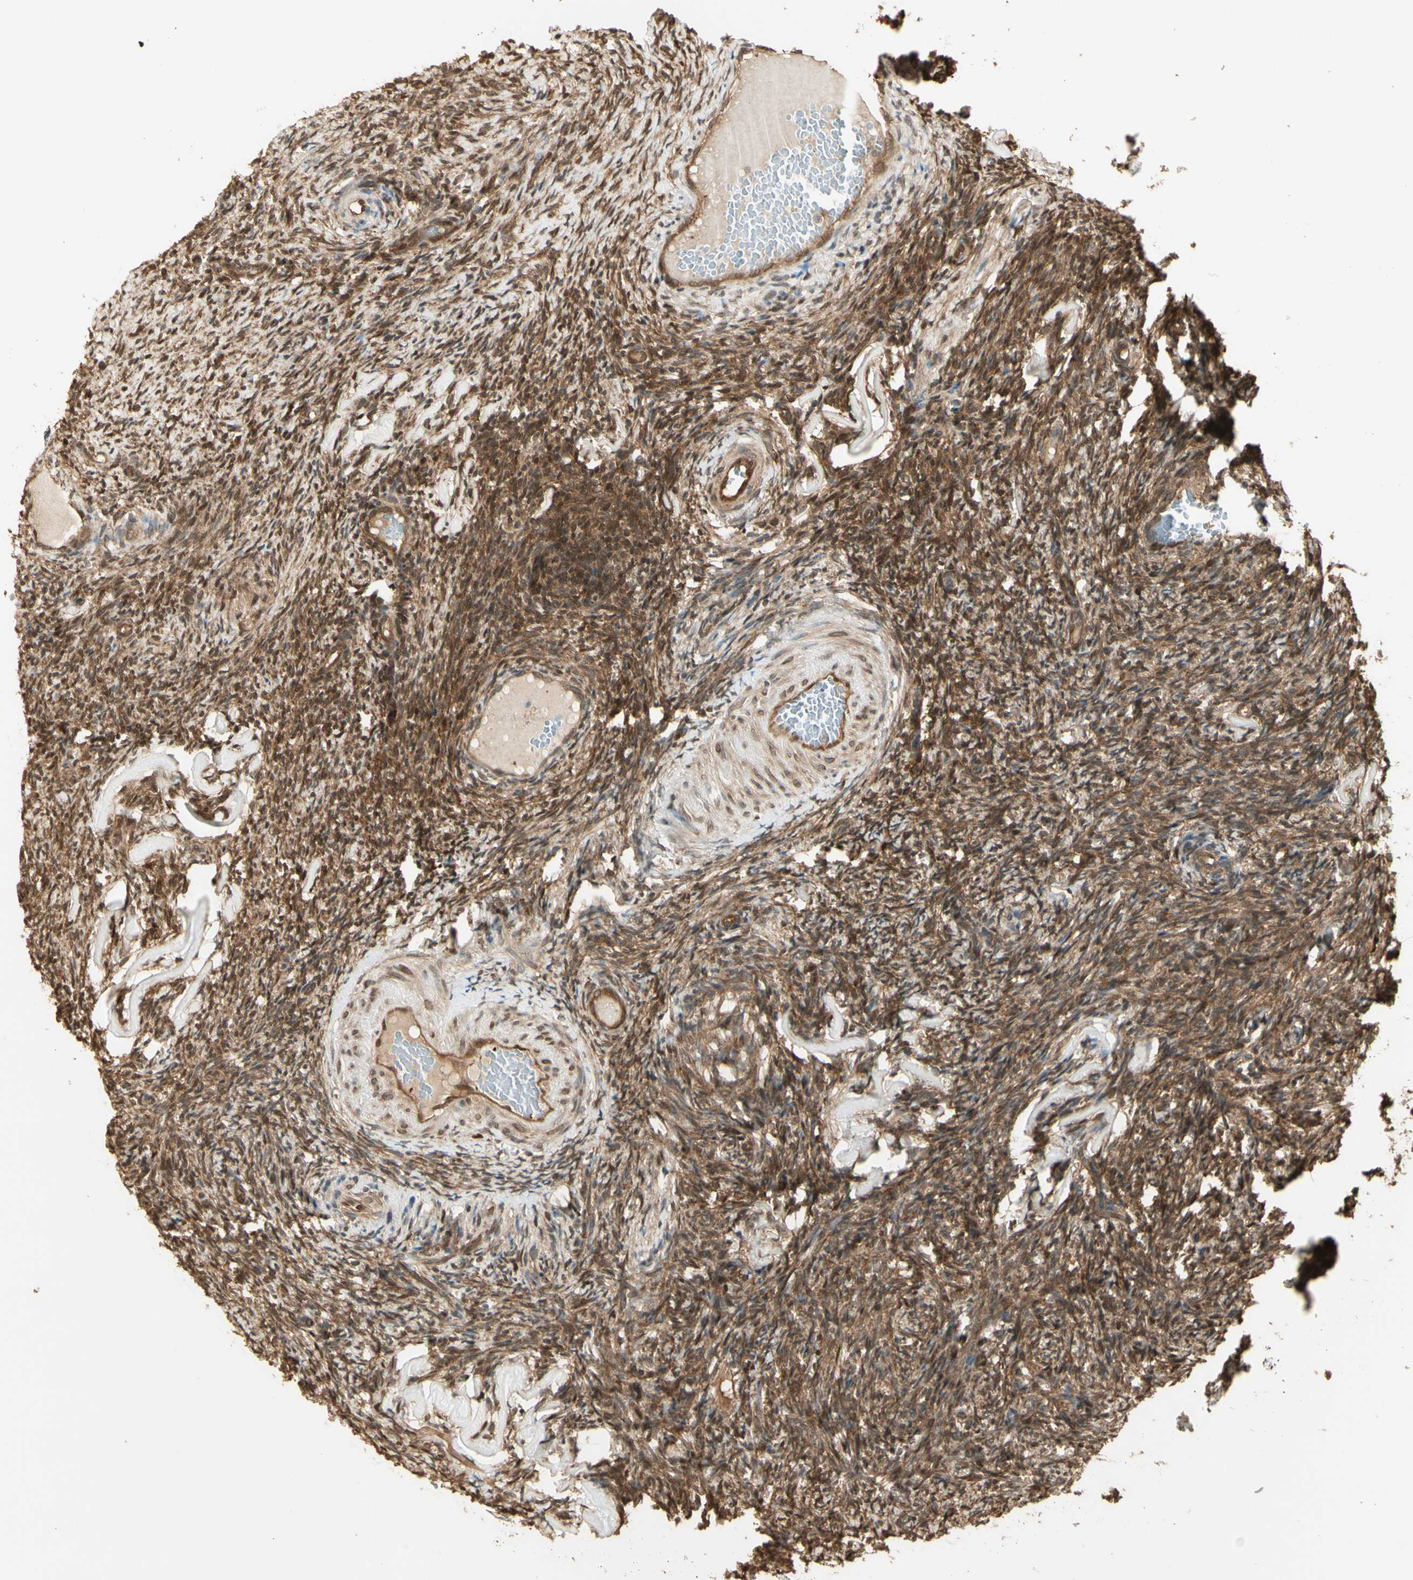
{"staining": {"intensity": "moderate", "quantity": ">75%", "location": "cytoplasmic/membranous,nuclear"}, "tissue": "ovary", "cell_type": "Ovarian stroma cells", "image_type": "normal", "snomed": [{"axis": "morphology", "description": "Normal tissue, NOS"}, {"axis": "topography", "description": "Ovary"}], "caption": "Brown immunohistochemical staining in unremarkable human ovary displays moderate cytoplasmic/membranous,nuclear expression in approximately >75% of ovarian stroma cells. (IHC, brightfield microscopy, high magnification).", "gene": "SERPINB6", "patient": {"sex": "female", "age": 60}}